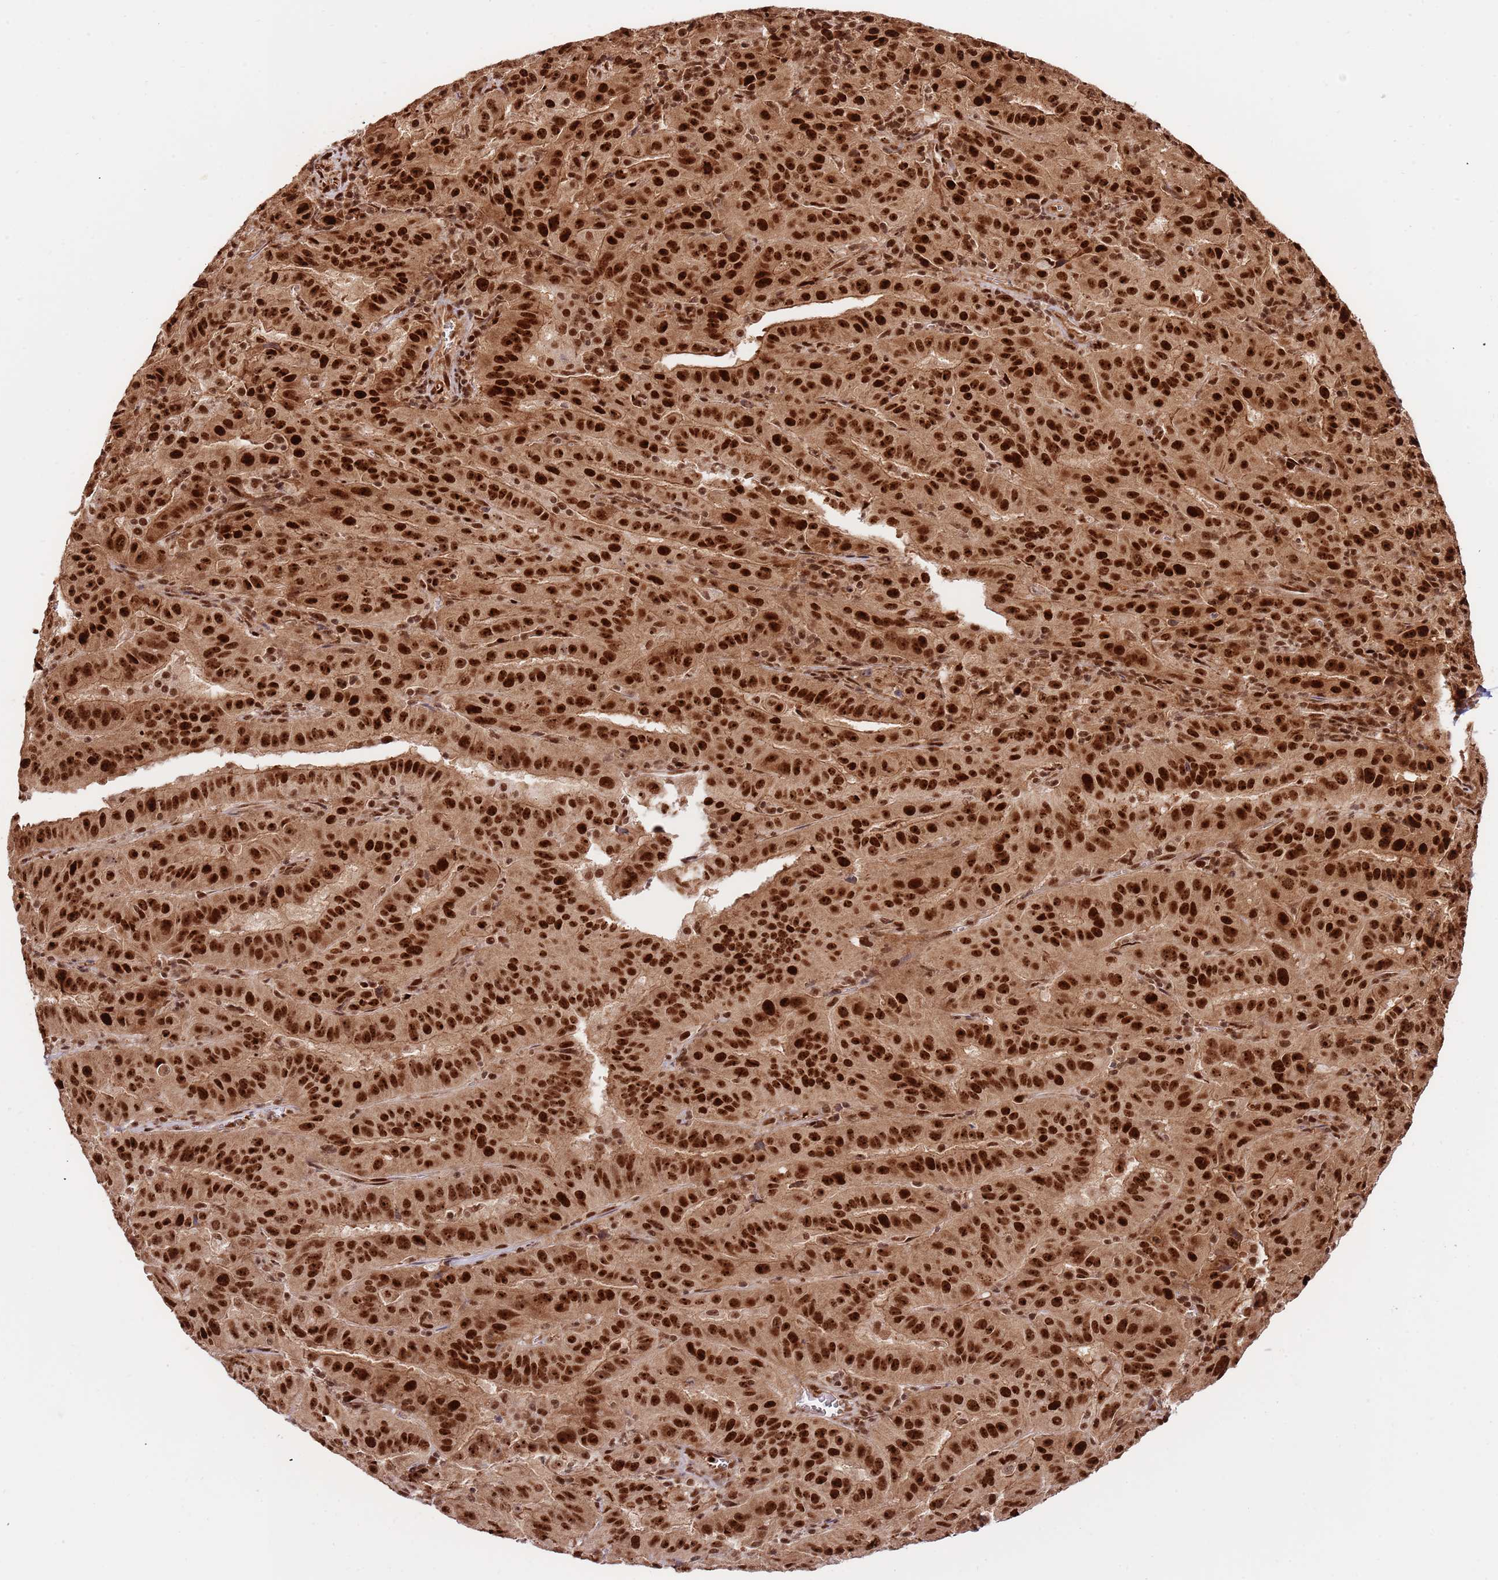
{"staining": {"intensity": "strong", "quantity": ">75%", "location": "nuclear"}, "tissue": "pancreatic cancer", "cell_type": "Tumor cells", "image_type": "cancer", "snomed": [{"axis": "morphology", "description": "Adenocarcinoma, NOS"}, {"axis": "topography", "description": "Pancreas"}], "caption": "Protein staining by immunohistochemistry shows strong nuclear expression in about >75% of tumor cells in adenocarcinoma (pancreatic).", "gene": "RIF1", "patient": {"sex": "male", "age": 63}}